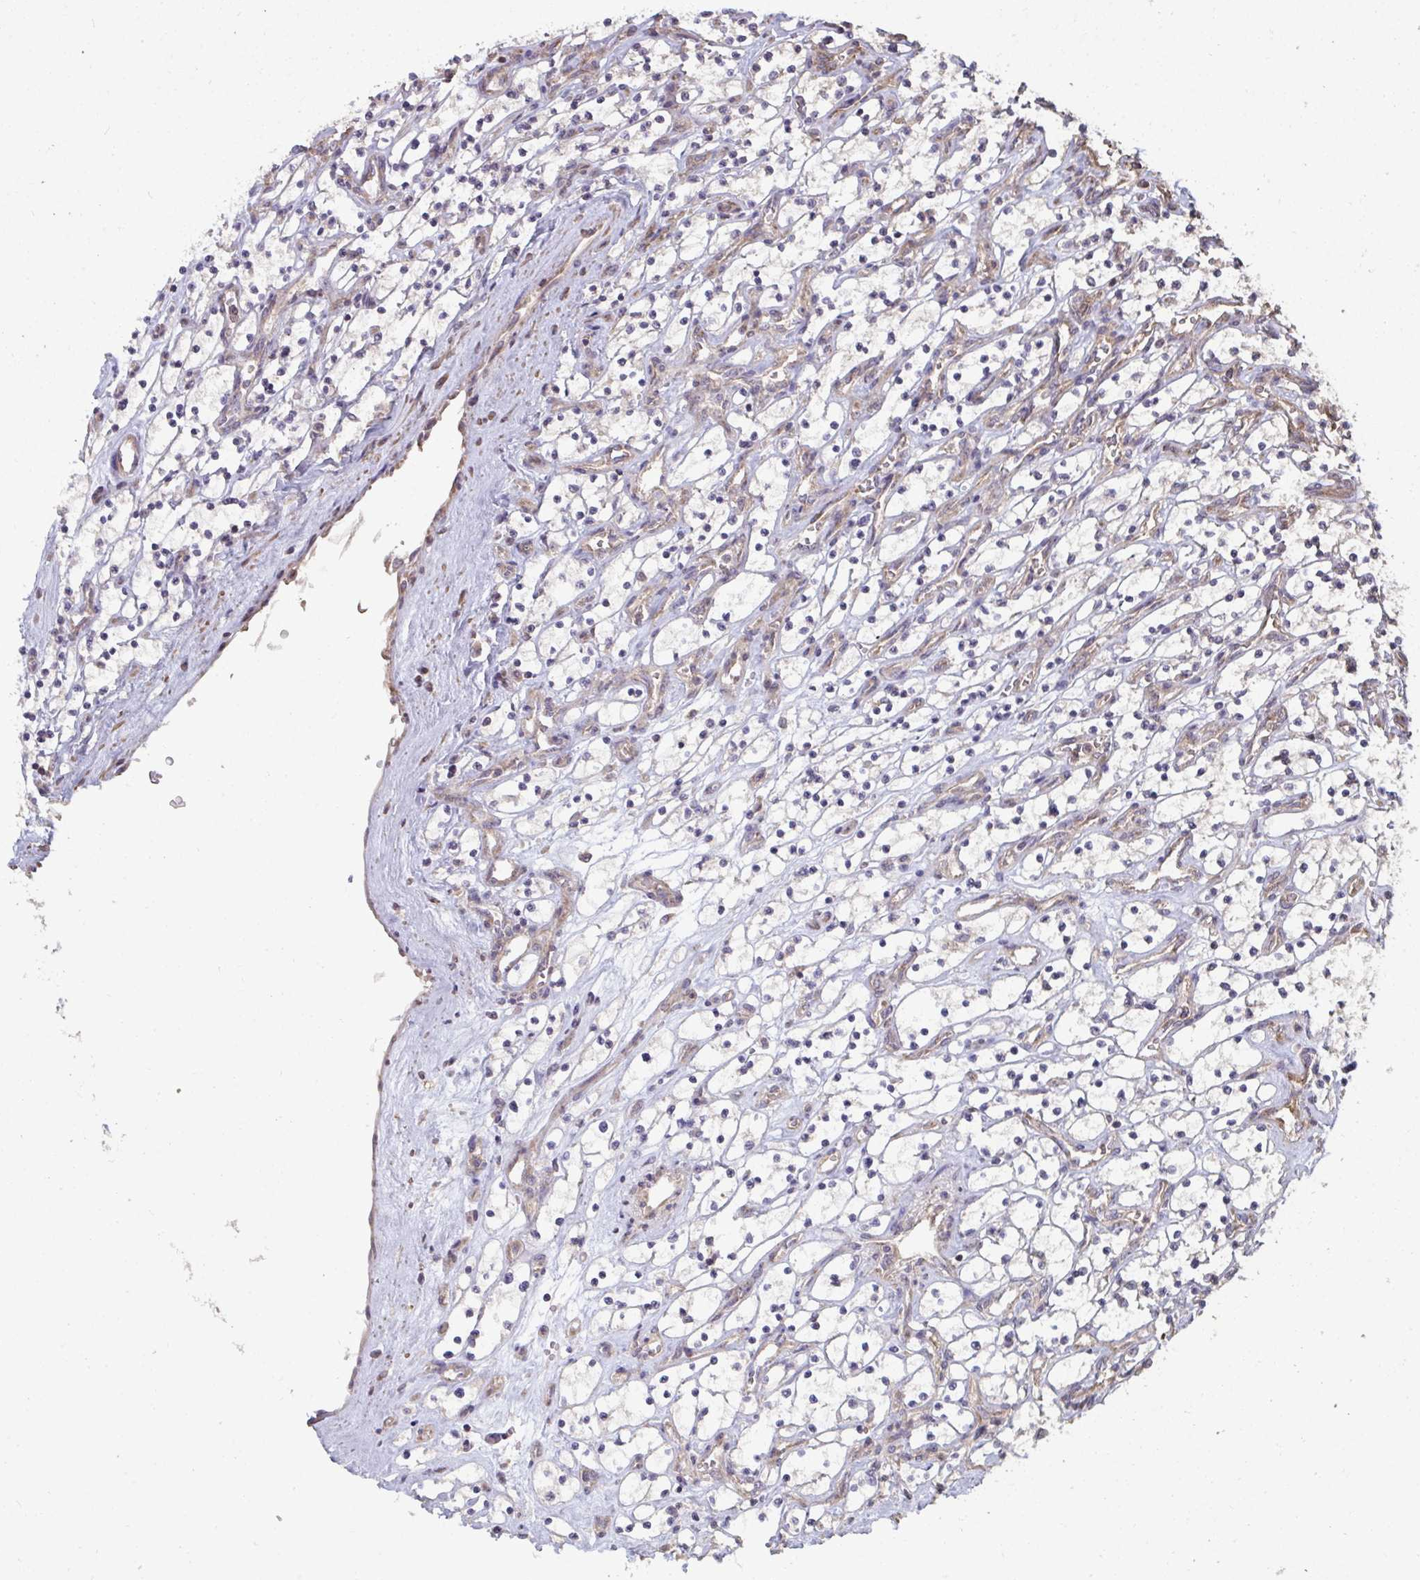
{"staining": {"intensity": "negative", "quantity": "none", "location": "none"}, "tissue": "renal cancer", "cell_type": "Tumor cells", "image_type": "cancer", "snomed": [{"axis": "morphology", "description": "Adenocarcinoma, NOS"}, {"axis": "topography", "description": "Kidney"}], "caption": "The photomicrograph displays no staining of tumor cells in renal cancer (adenocarcinoma).", "gene": "ZFYVE28", "patient": {"sex": "female", "age": 69}}